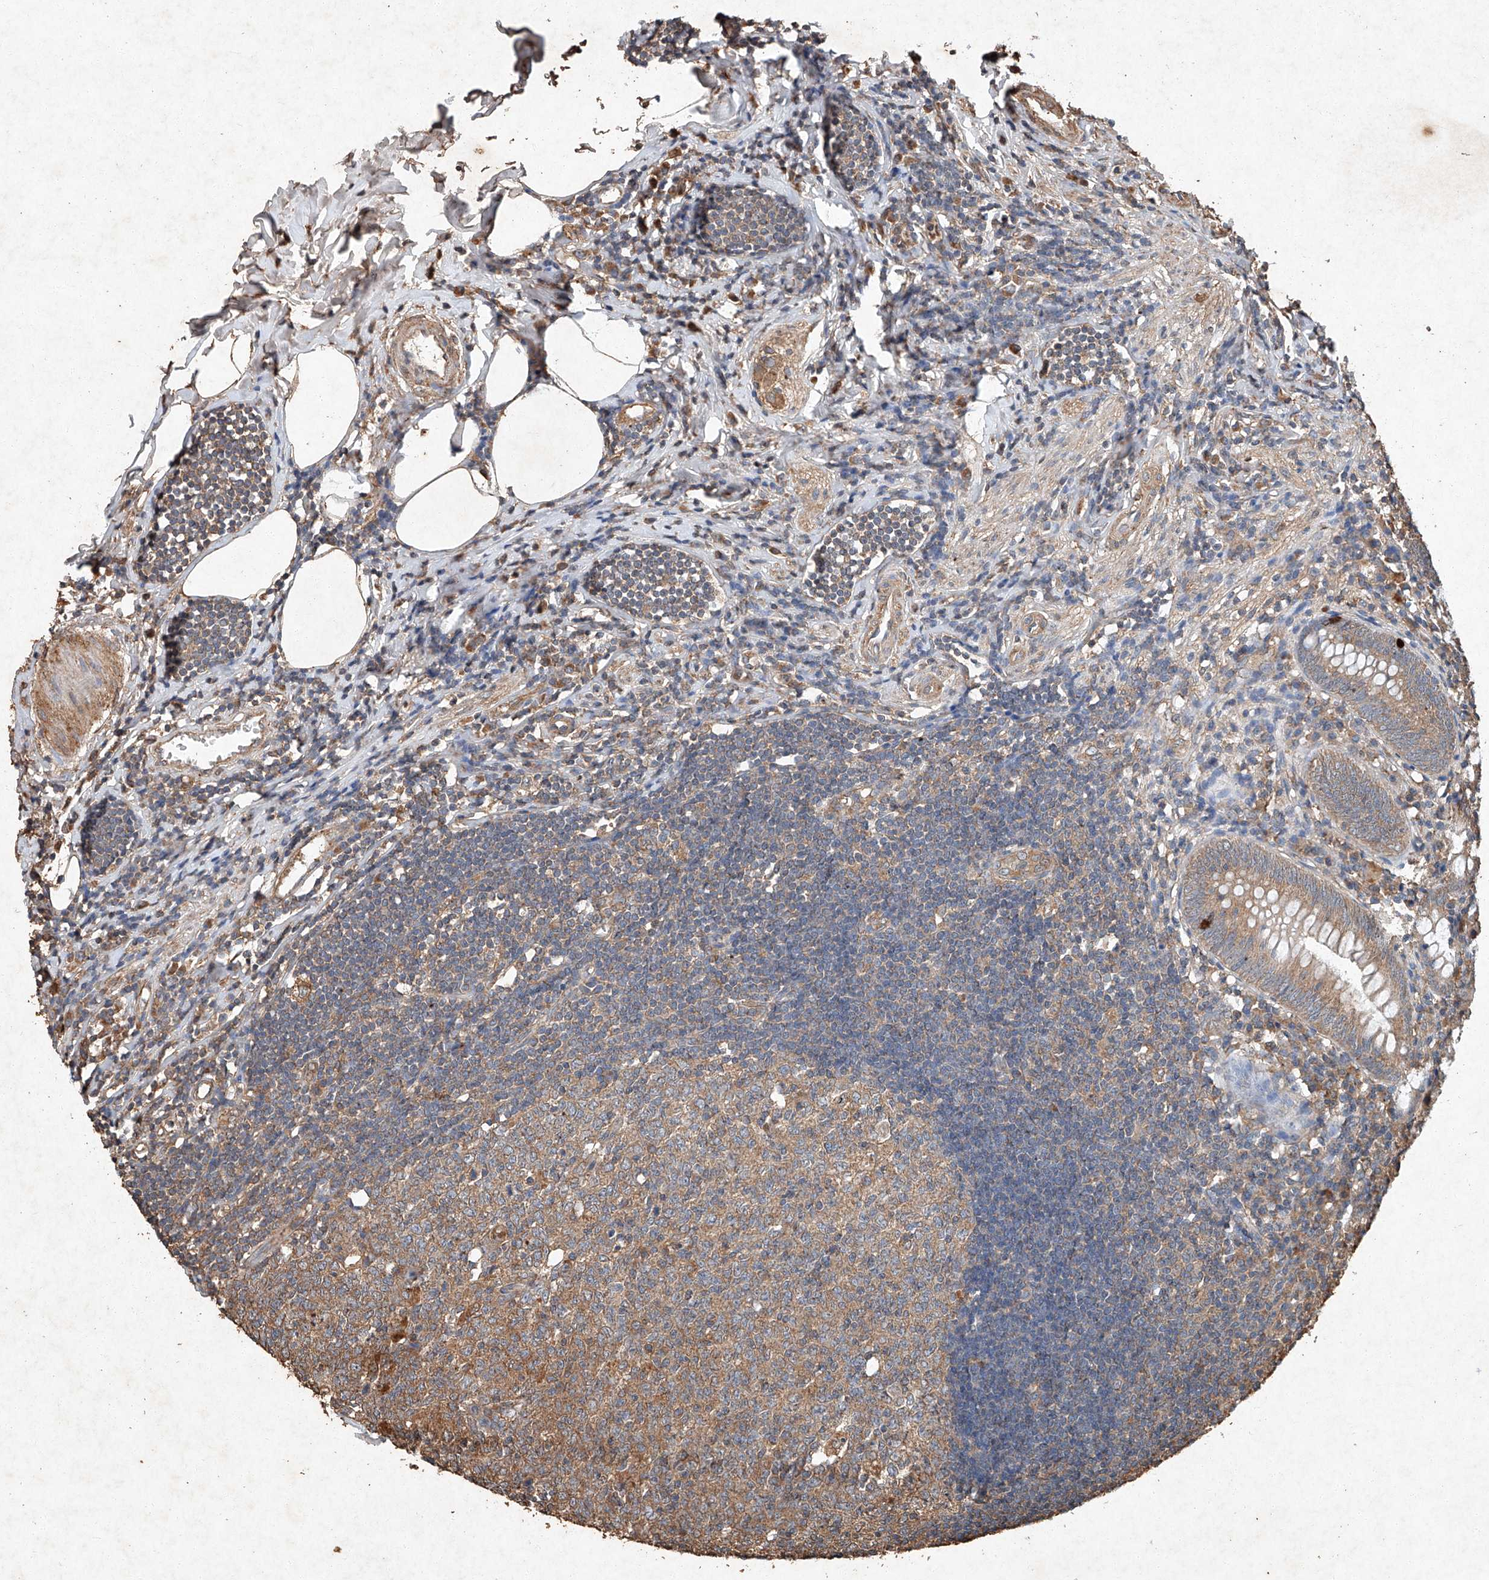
{"staining": {"intensity": "moderate", "quantity": ">75%", "location": "cytoplasmic/membranous"}, "tissue": "appendix", "cell_type": "Glandular cells", "image_type": "normal", "snomed": [{"axis": "morphology", "description": "Normal tissue, NOS"}, {"axis": "topography", "description": "Appendix"}], "caption": "DAB (3,3'-diaminobenzidine) immunohistochemical staining of normal appendix exhibits moderate cytoplasmic/membranous protein staining in about >75% of glandular cells.", "gene": "STK3", "patient": {"sex": "female", "age": 54}}